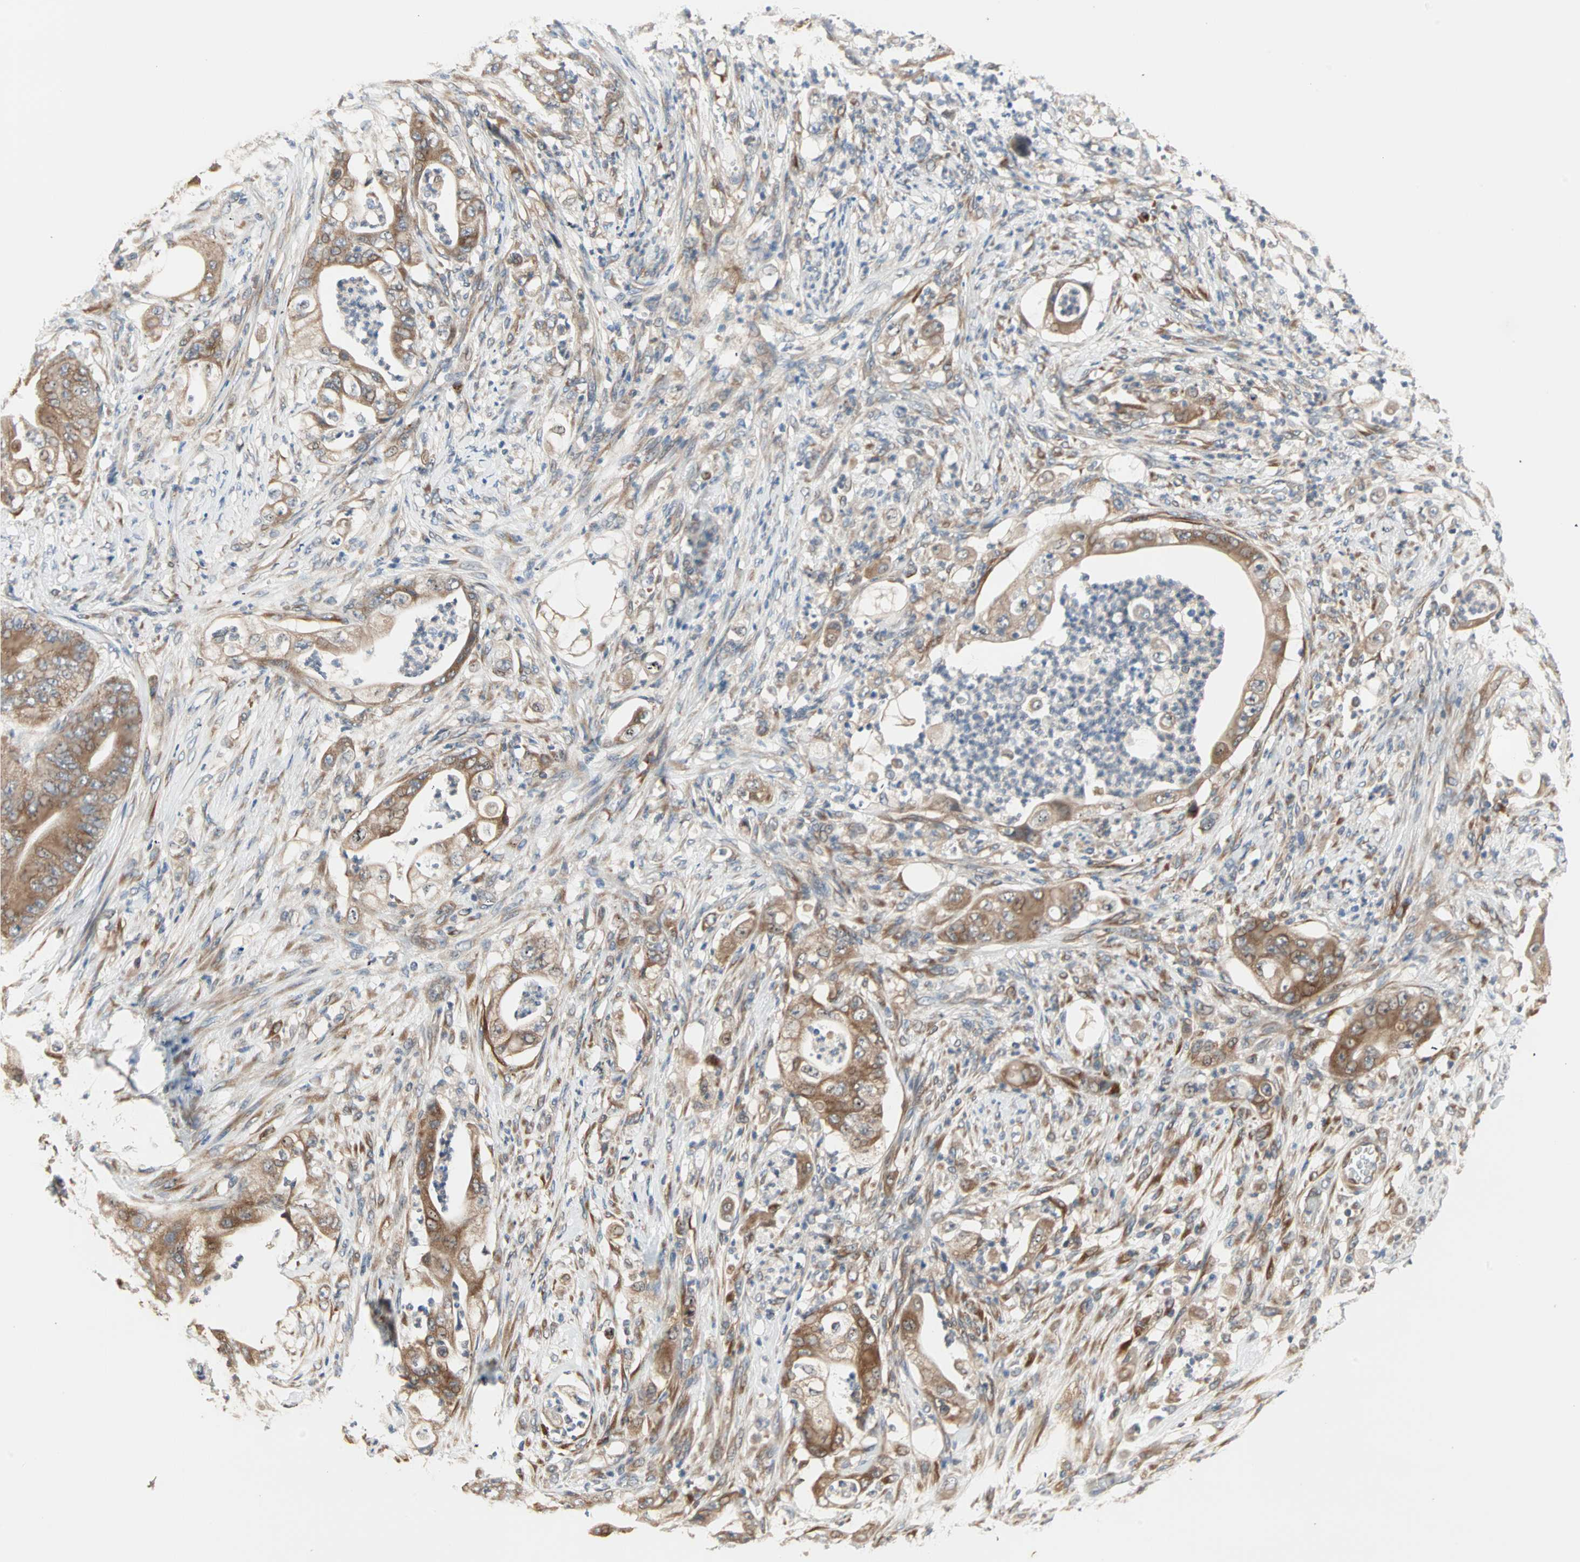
{"staining": {"intensity": "moderate", "quantity": ">75%", "location": "cytoplasmic/membranous"}, "tissue": "stomach cancer", "cell_type": "Tumor cells", "image_type": "cancer", "snomed": [{"axis": "morphology", "description": "Adenocarcinoma, NOS"}, {"axis": "topography", "description": "Stomach"}], "caption": "Adenocarcinoma (stomach) stained with a protein marker demonstrates moderate staining in tumor cells.", "gene": "SAR1A", "patient": {"sex": "female", "age": 73}}